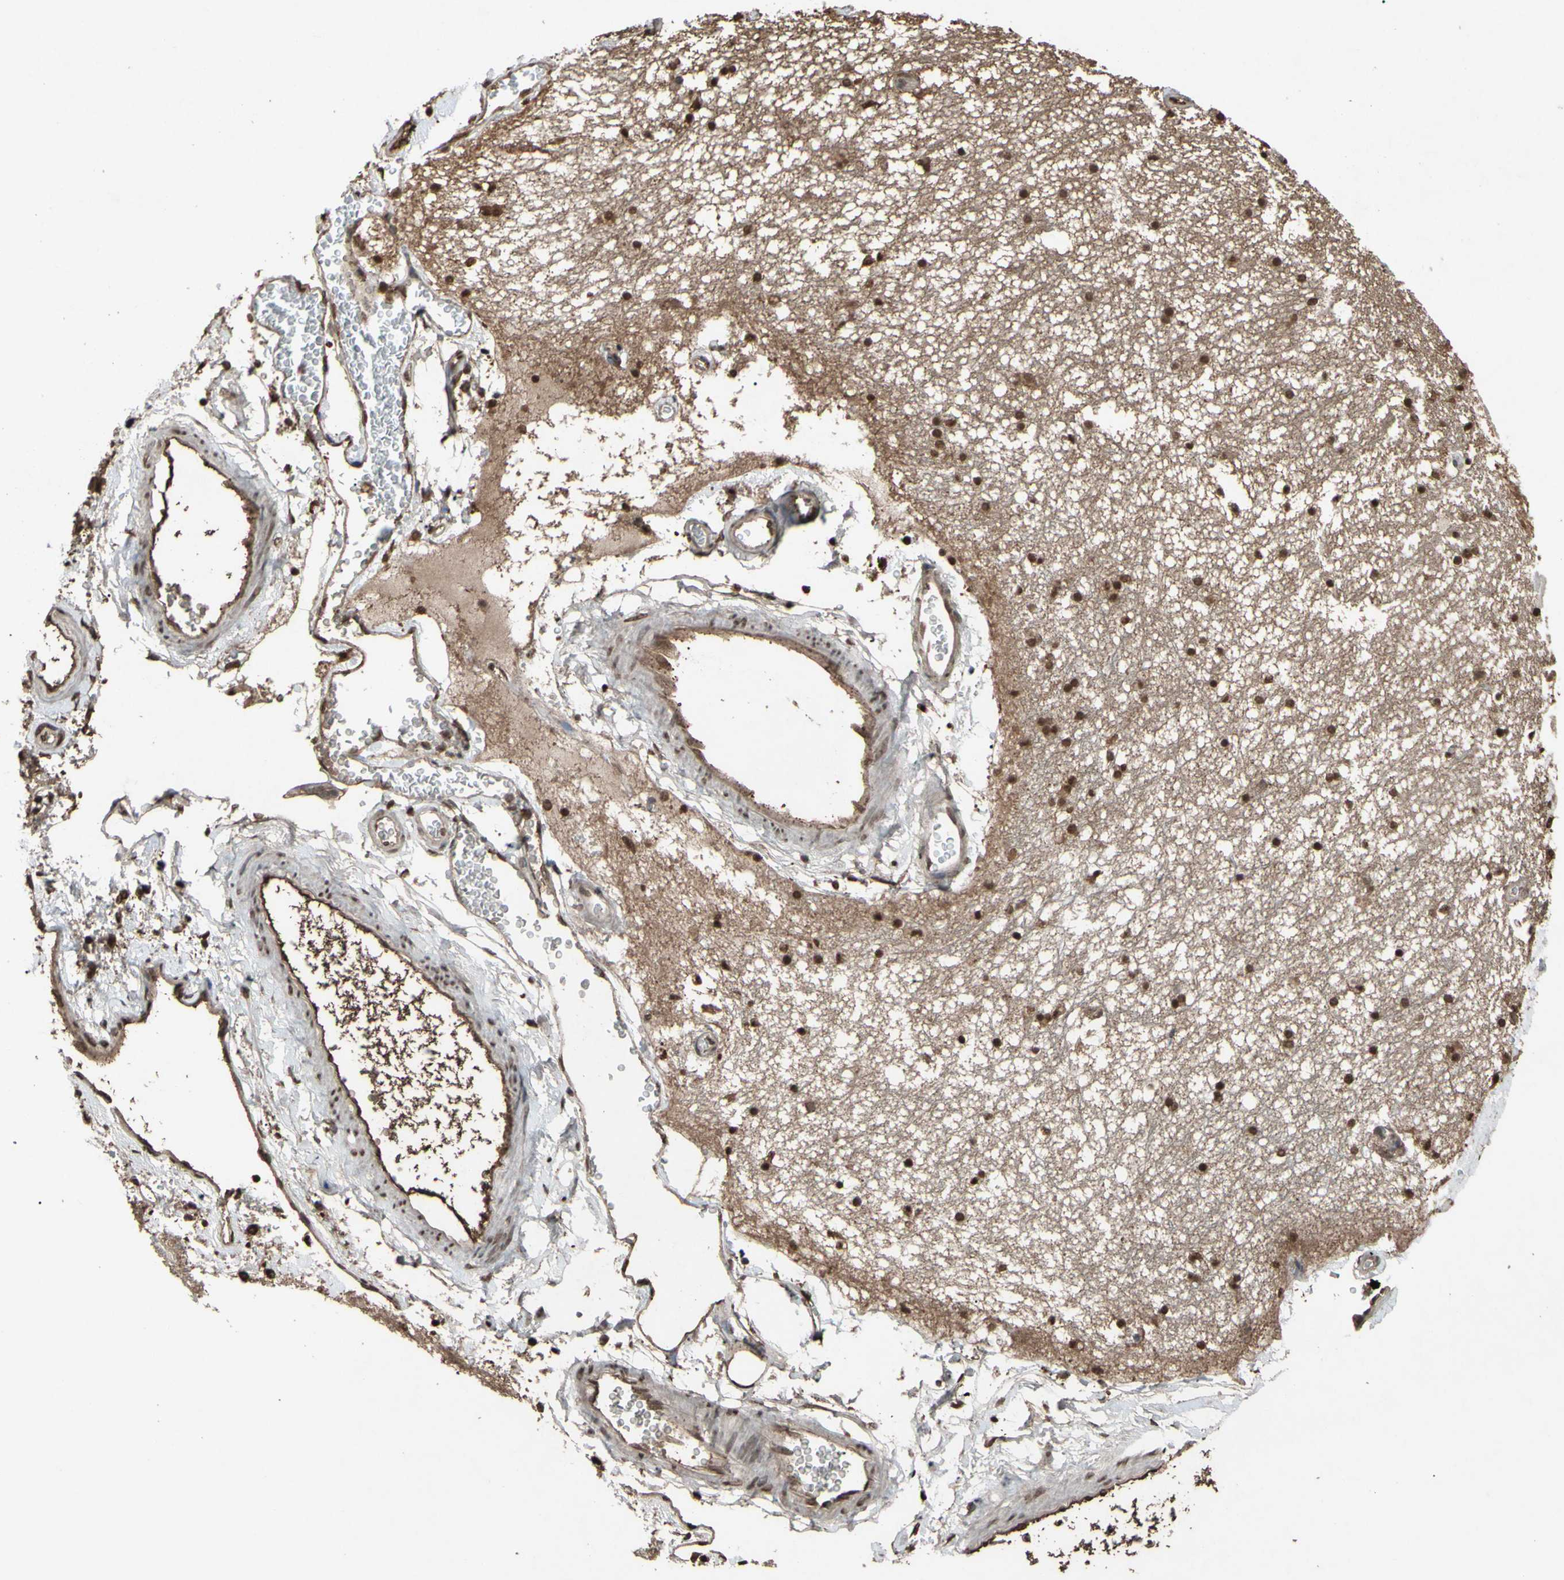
{"staining": {"intensity": "strong", "quantity": "<25%", "location": "nuclear"}, "tissue": "hippocampus", "cell_type": "Glial cells", "image_type": "normal", "snomed": [{"axis": "morphology", "description": "Normal tissue, NOS"}, {"axis": "topography", "description": "Hippocampus"}], "caption": "The photomicrograph displays immunohistochemical staining of unremarkable hippocampus. There is strong nuclear positivity is present in about <25% of glial cells. The staining was performed using DAB, with brown indicating positive protein expression. Nuclei are stained blue with hematoxylin.", "gene": "PTGDS", "patient": {"sex": "male", "age": 45}}